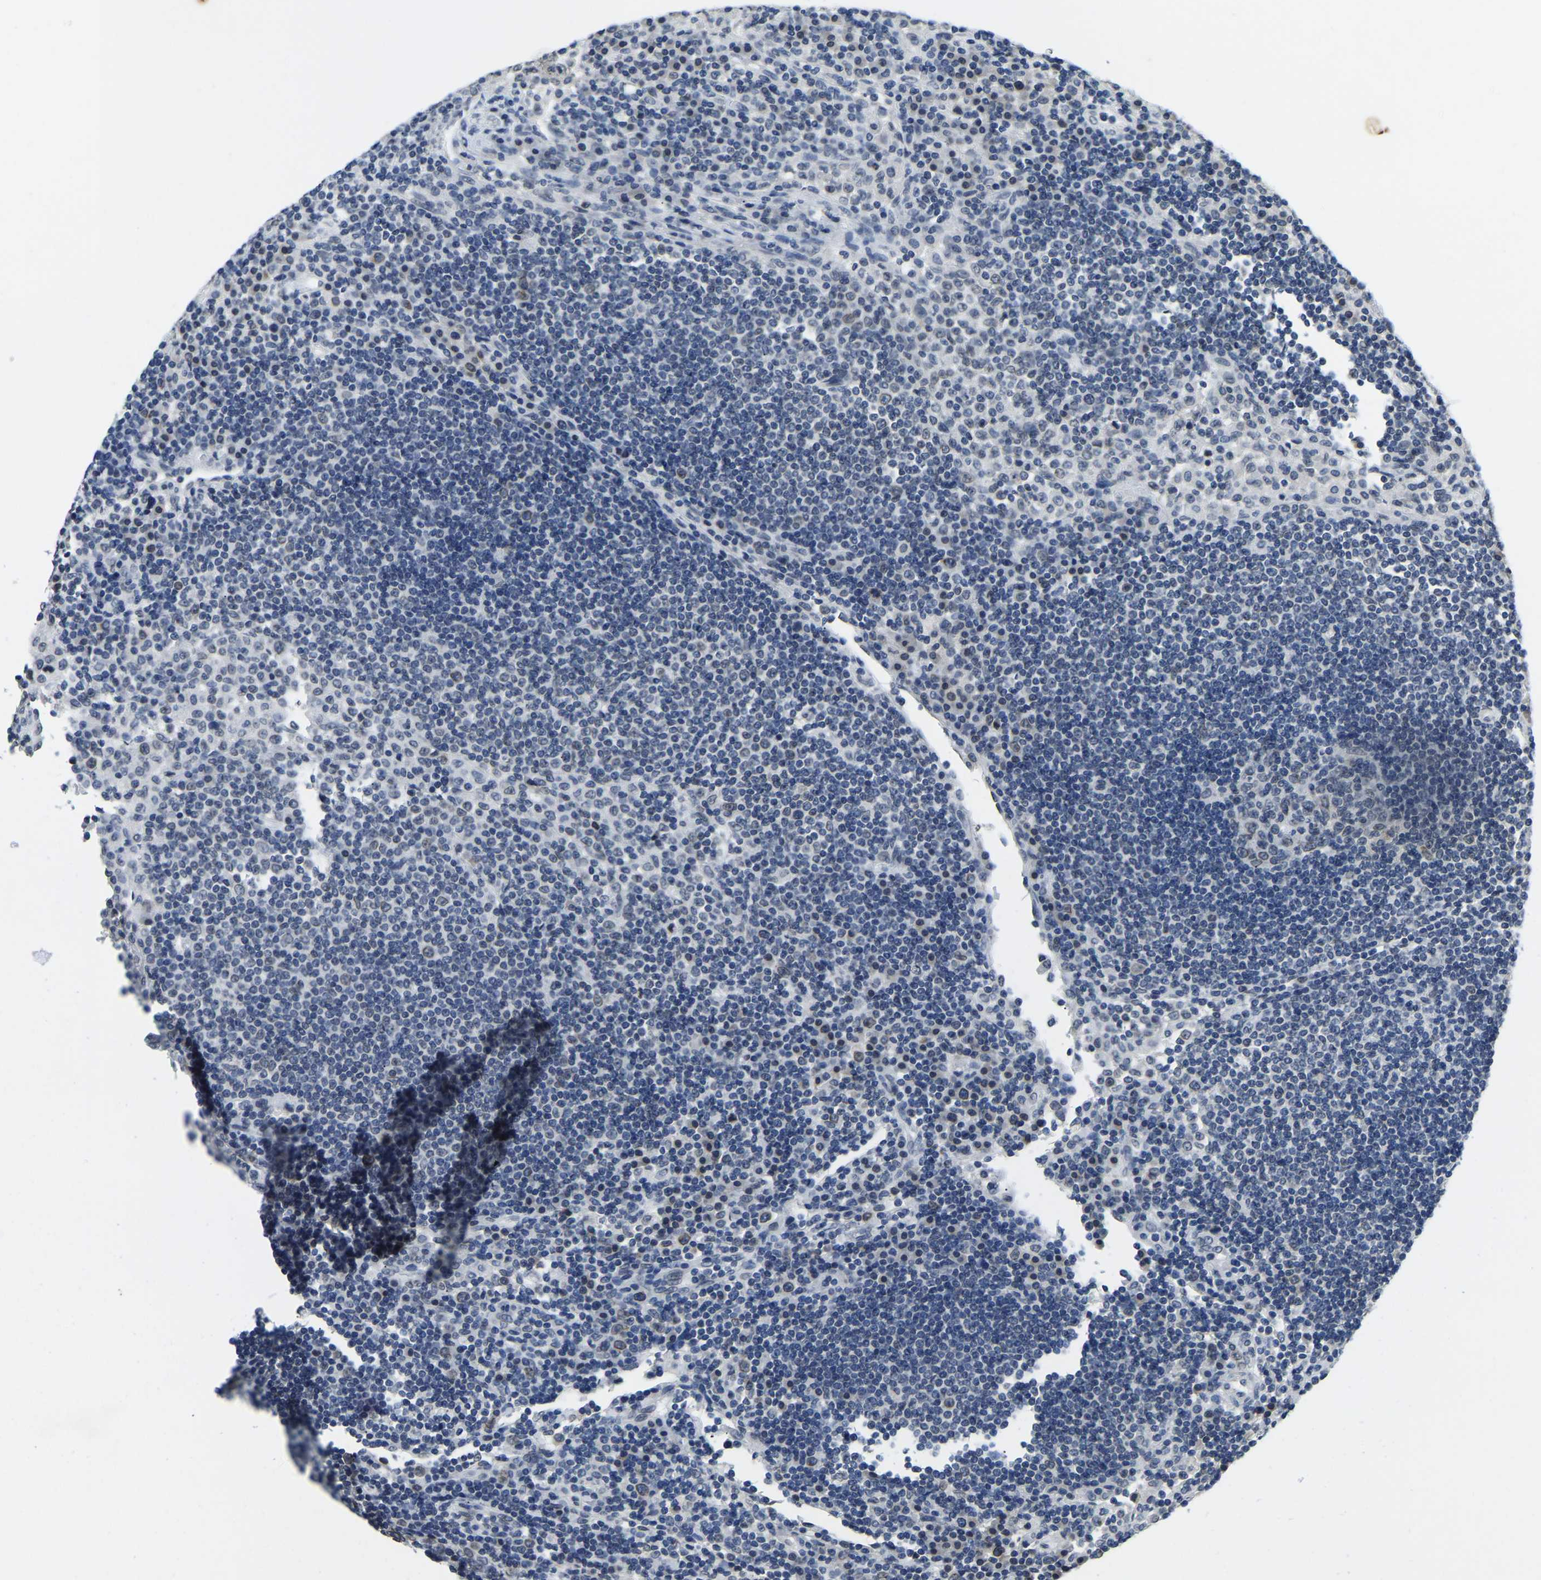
{"staining": {"intensity": "negative", "quantity": "none", "location": "none"}, "tissue": "lymph node", "cell_type": "Germinal center cells", "image_type": "normal", "snomed": [{"axis": "morphology", "description": "Normal tissue, NOS"}, {"axis": "topography", "description": "Lymph node"}], "caption": "An IHC photomicrograph of normal lymph node is shown. There is no staining in germinal center cells of lymph node.", "gene": "RANBP2", "patient": {"sex": "female", "age": 53}}